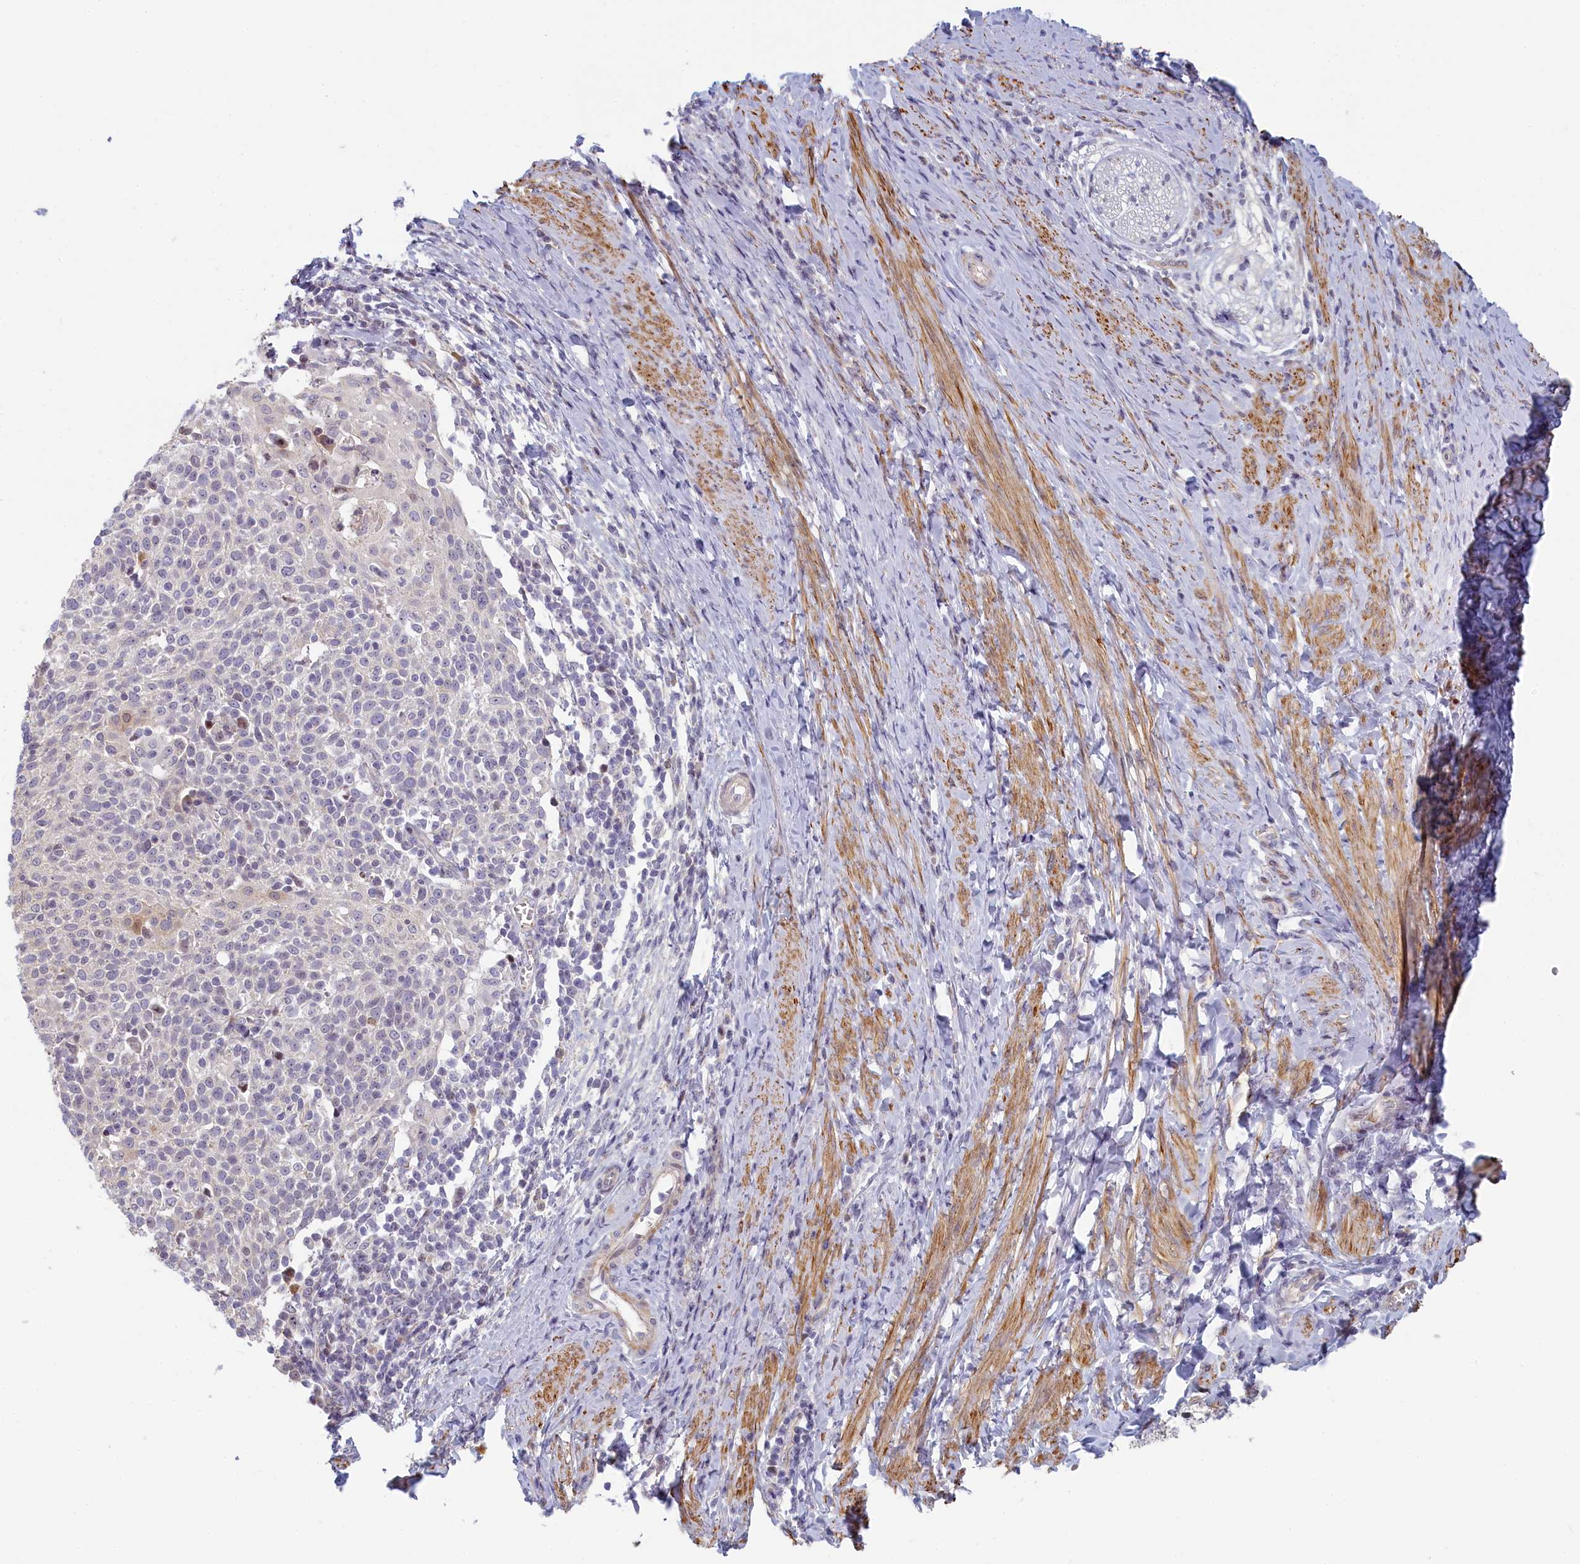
{"staining": {"intensity": "negative", "quantity": "none", "location": "none"}, "tissue": "cervical cancer", "cell_type": "Tumor cells", "image_type": "cancer", "snomed": [{"axis": "morphology", "description": "Squamous cell carcinoma, NOS"}, {"axis": "topography", "description": "Cervix"}], "caption": "Tumor cells are negative for brown protein staining in cervical squamous cell carcinoma.", "gene": "INTS4", "patient": {"sex": "female", "age": 52}}